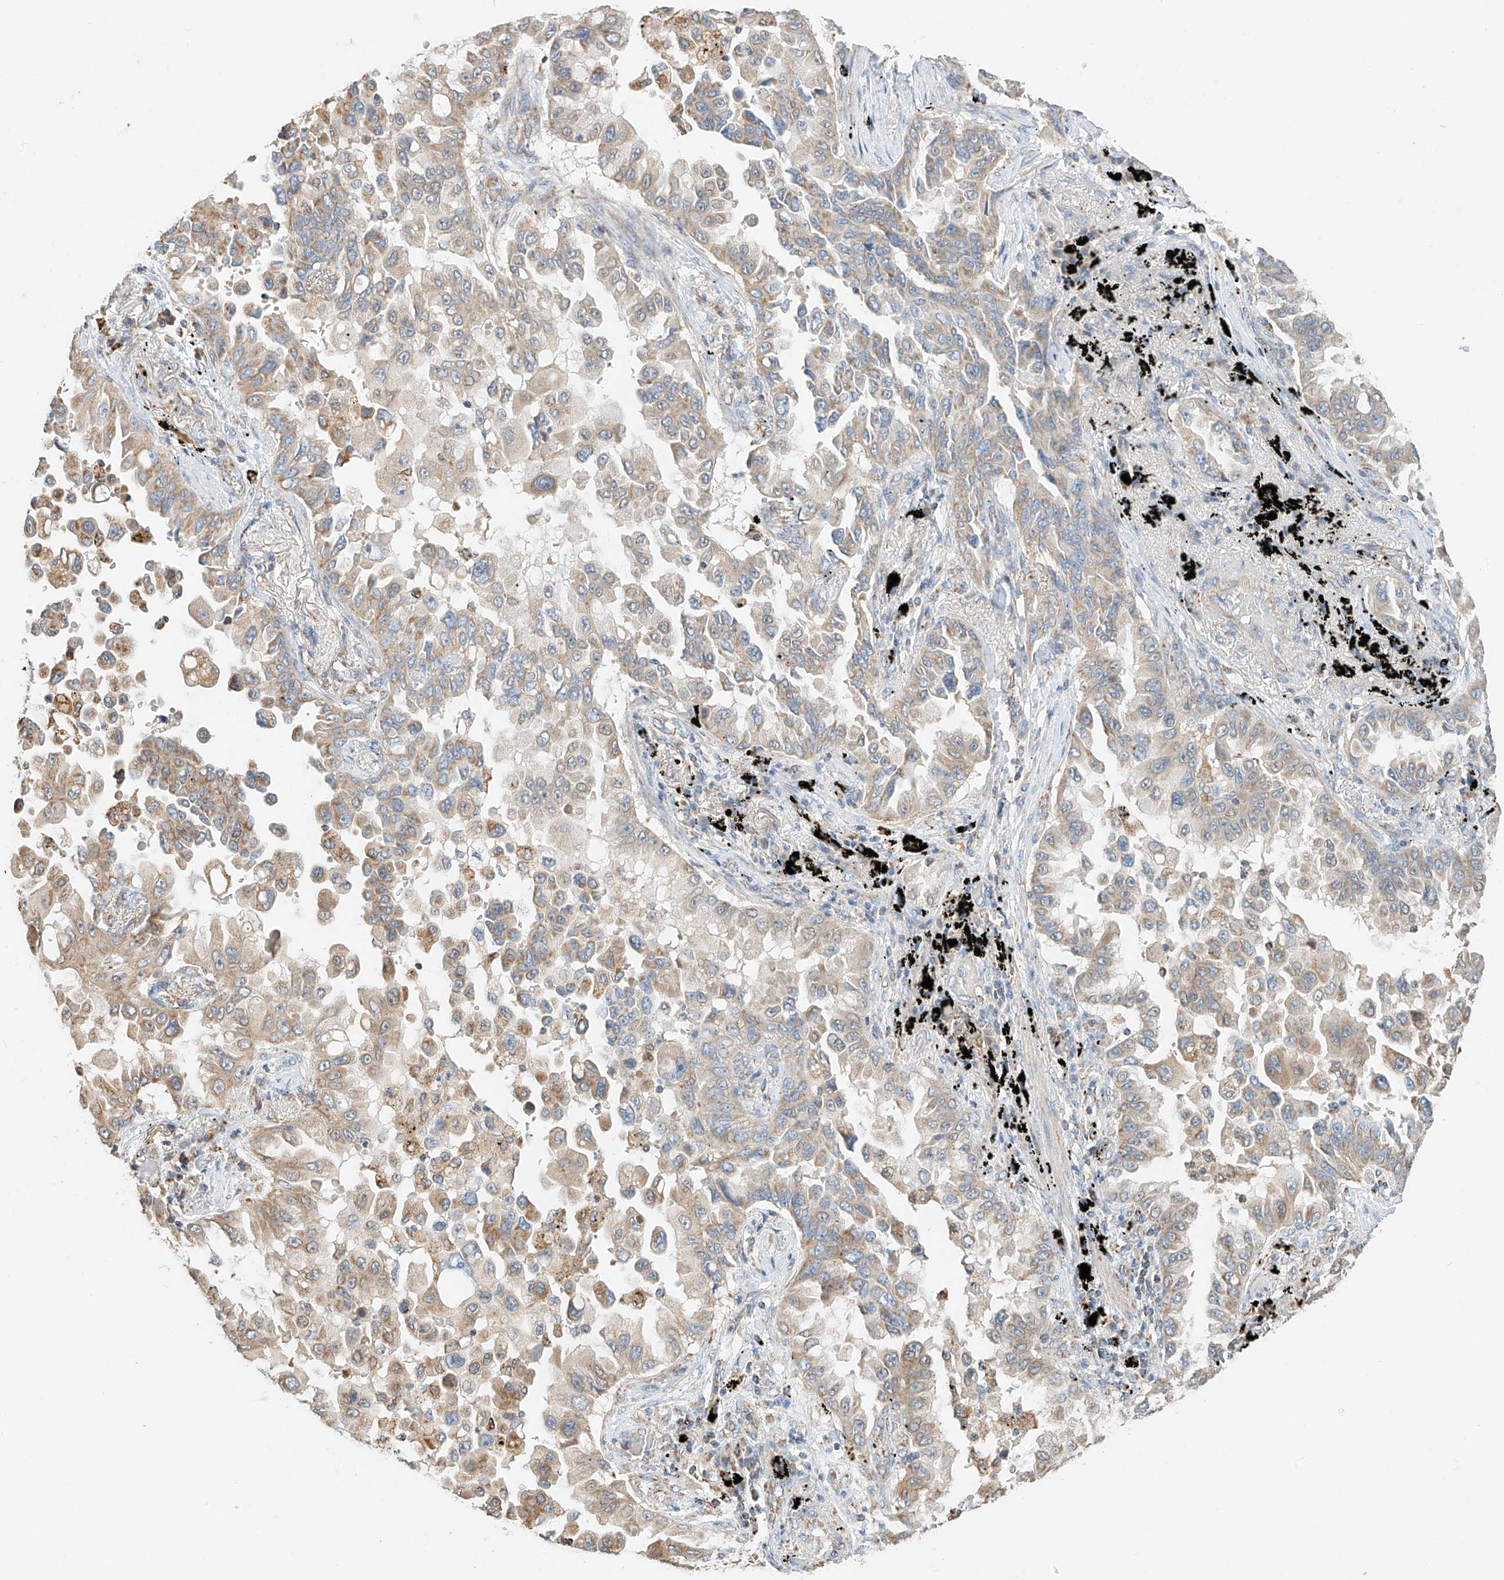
{"staining": {"intensity": "moderate", "quantity": "<25%", "location": "cytoplasmic/membranous"}, "tissue": "lung cancer", "cell_type": "Tumor cells", "image_type": "cancer", "snomed": [{"axis": "morphology", "description": "Adenocarcinoma, NOS"}, {"axis": "topography", "description": "Lung"}], "caption": "IHC (DAB (3,3'-diaminobenzidine)) staining of lung adenocarcinoma demonstrates moderate cytoplasmic/membranous protein expression in approximately <25% of tumor cells.", "gene": "YIPF7", "patient": {"sex": "female", "age": 67}}